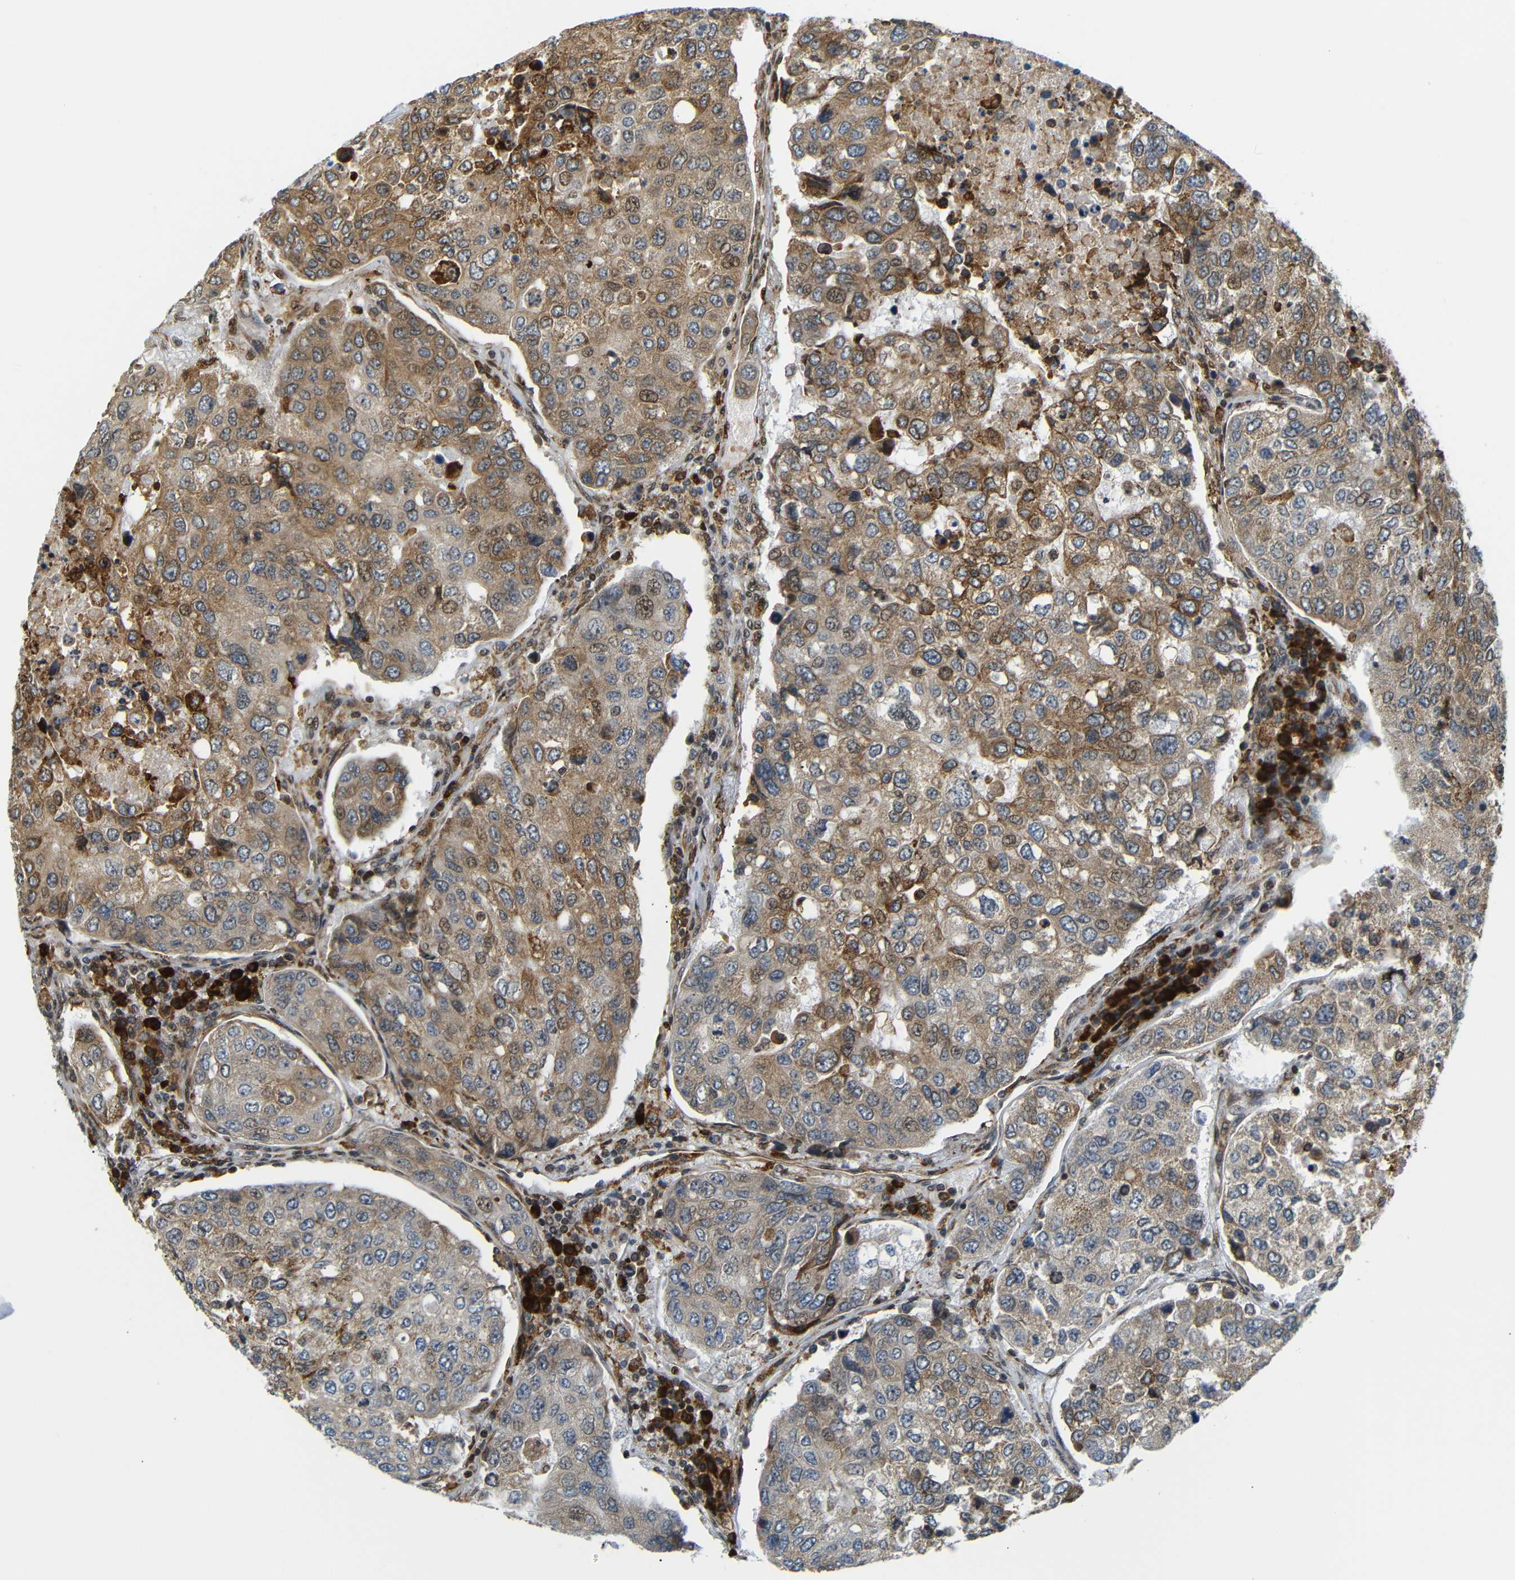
{"staining": {"intensity": "moderate", "quantity": ">75%", "location": "cytoplasmic/membranous,nuclear"}, "tissue": "urothelial cancer", "cell_type": "Tumor cells", "image_type": "cancer", "snomed": [{"axis": "morphology", "description": "Urothelial carcinoma, High grade"}, {"axis": "topography", "description": "Lymph node"}, {"axis": "topography", "description": "Urinary bladder"}], "caption": "A brown stain shows moderate cytoplasmic/membranous and nuclear expression of a protein in urothelial carcinoma (high-grade) tumor cells.", "gene": "SPCS2", "patient": {"sex": "male", "age": 51}}